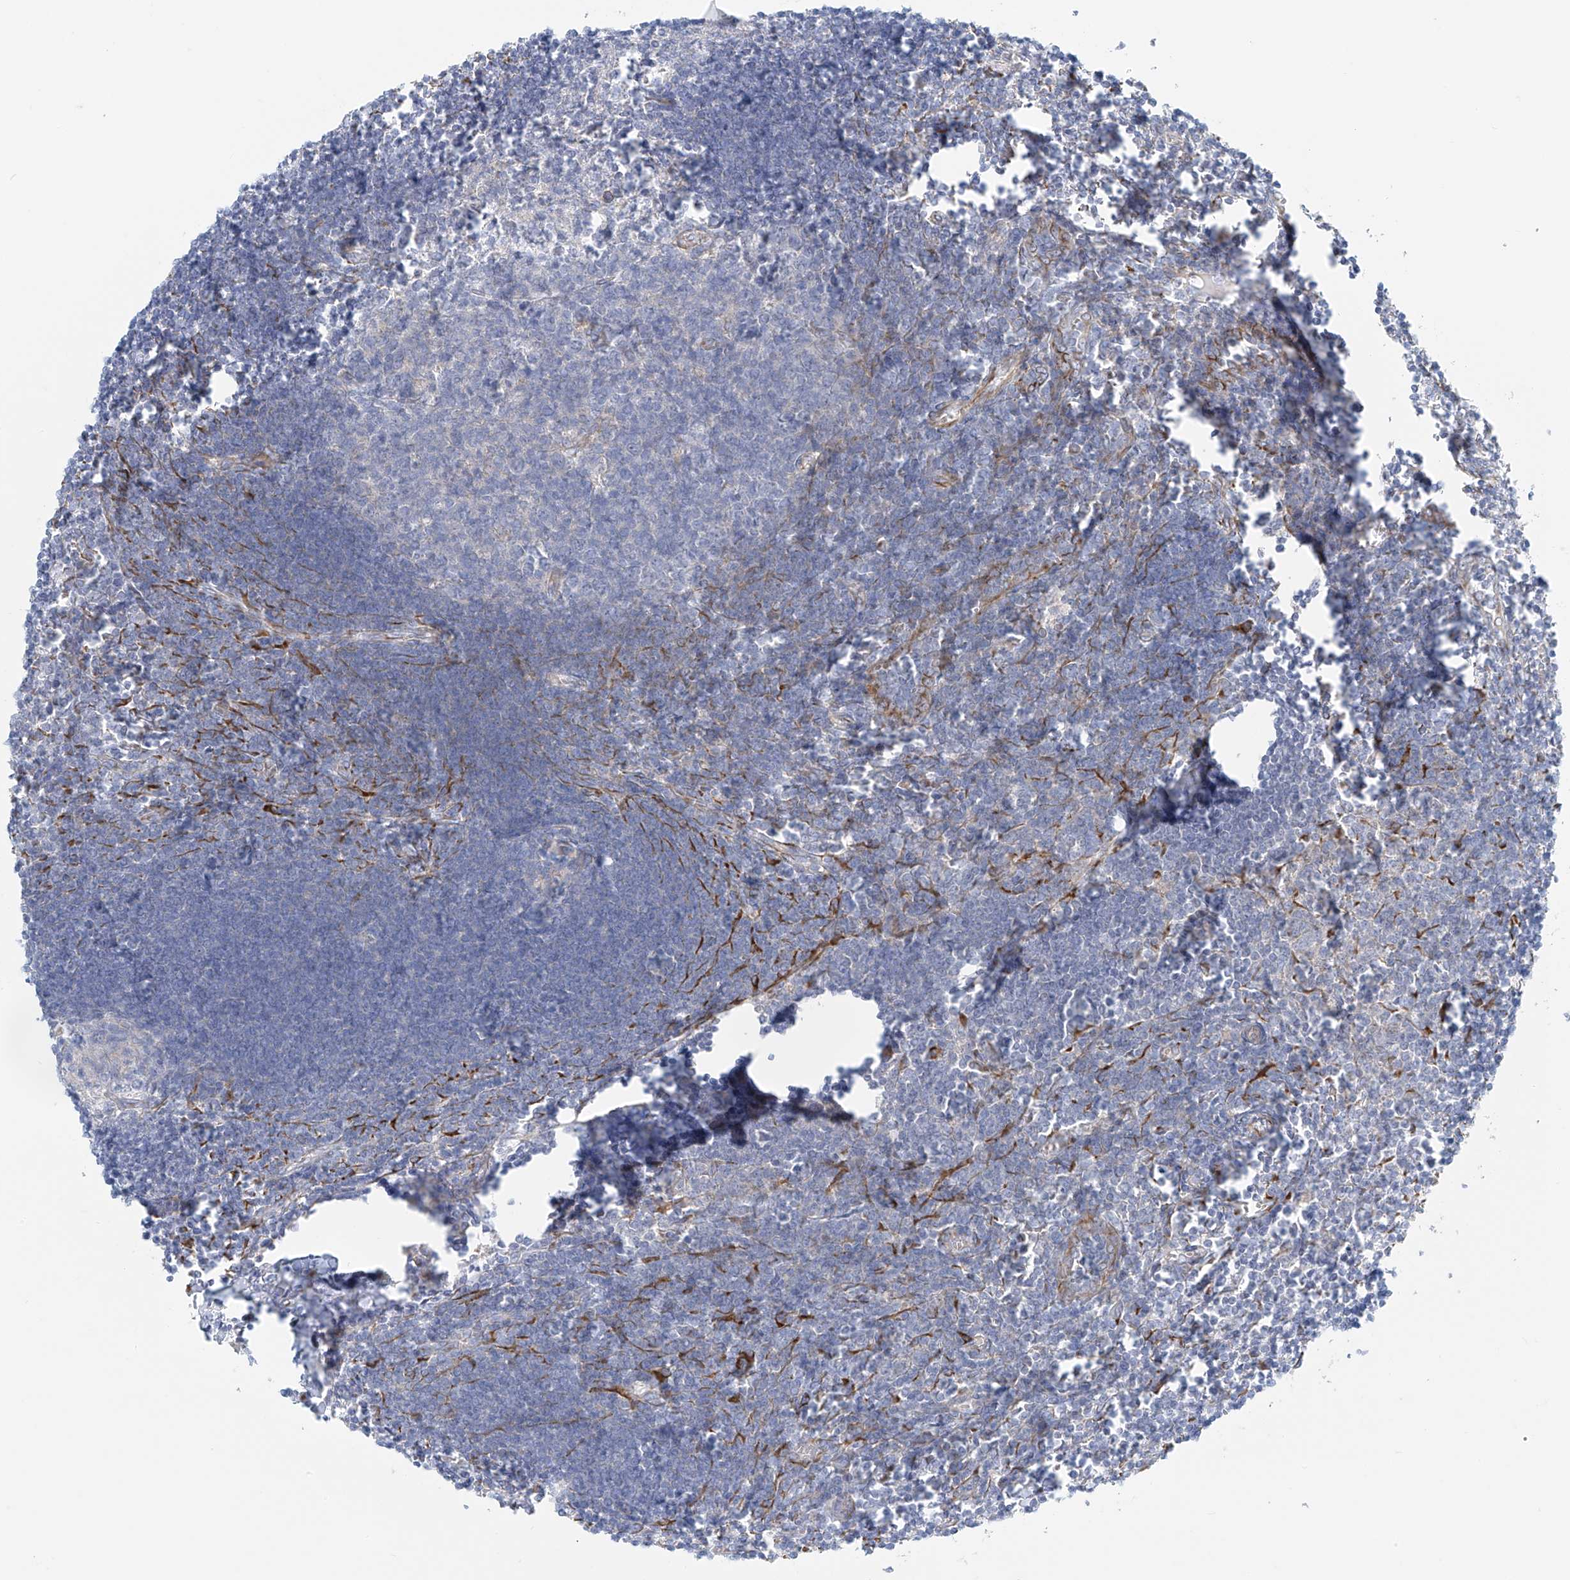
{"staining": {"intensity": "negative", "quantity": "none", "location": "none"}, "tissue": "lymph node", "cell_type": "Germinal center cells", "image_type": "normal", "snomed": [{"axis": "morphology", "description": "Normal tissue, NOS"}, {"axis": "morphology", "description": "Malignant melanoma, Metastatic site"}, {"axis": "topography", "description": "Lymph node"}], "caption": "An image of lymph node stained for a protein reveals no brown staining in germinal center cells.", "gene": "EIPR1", "patient": {"sex": "male", "age": 41}}